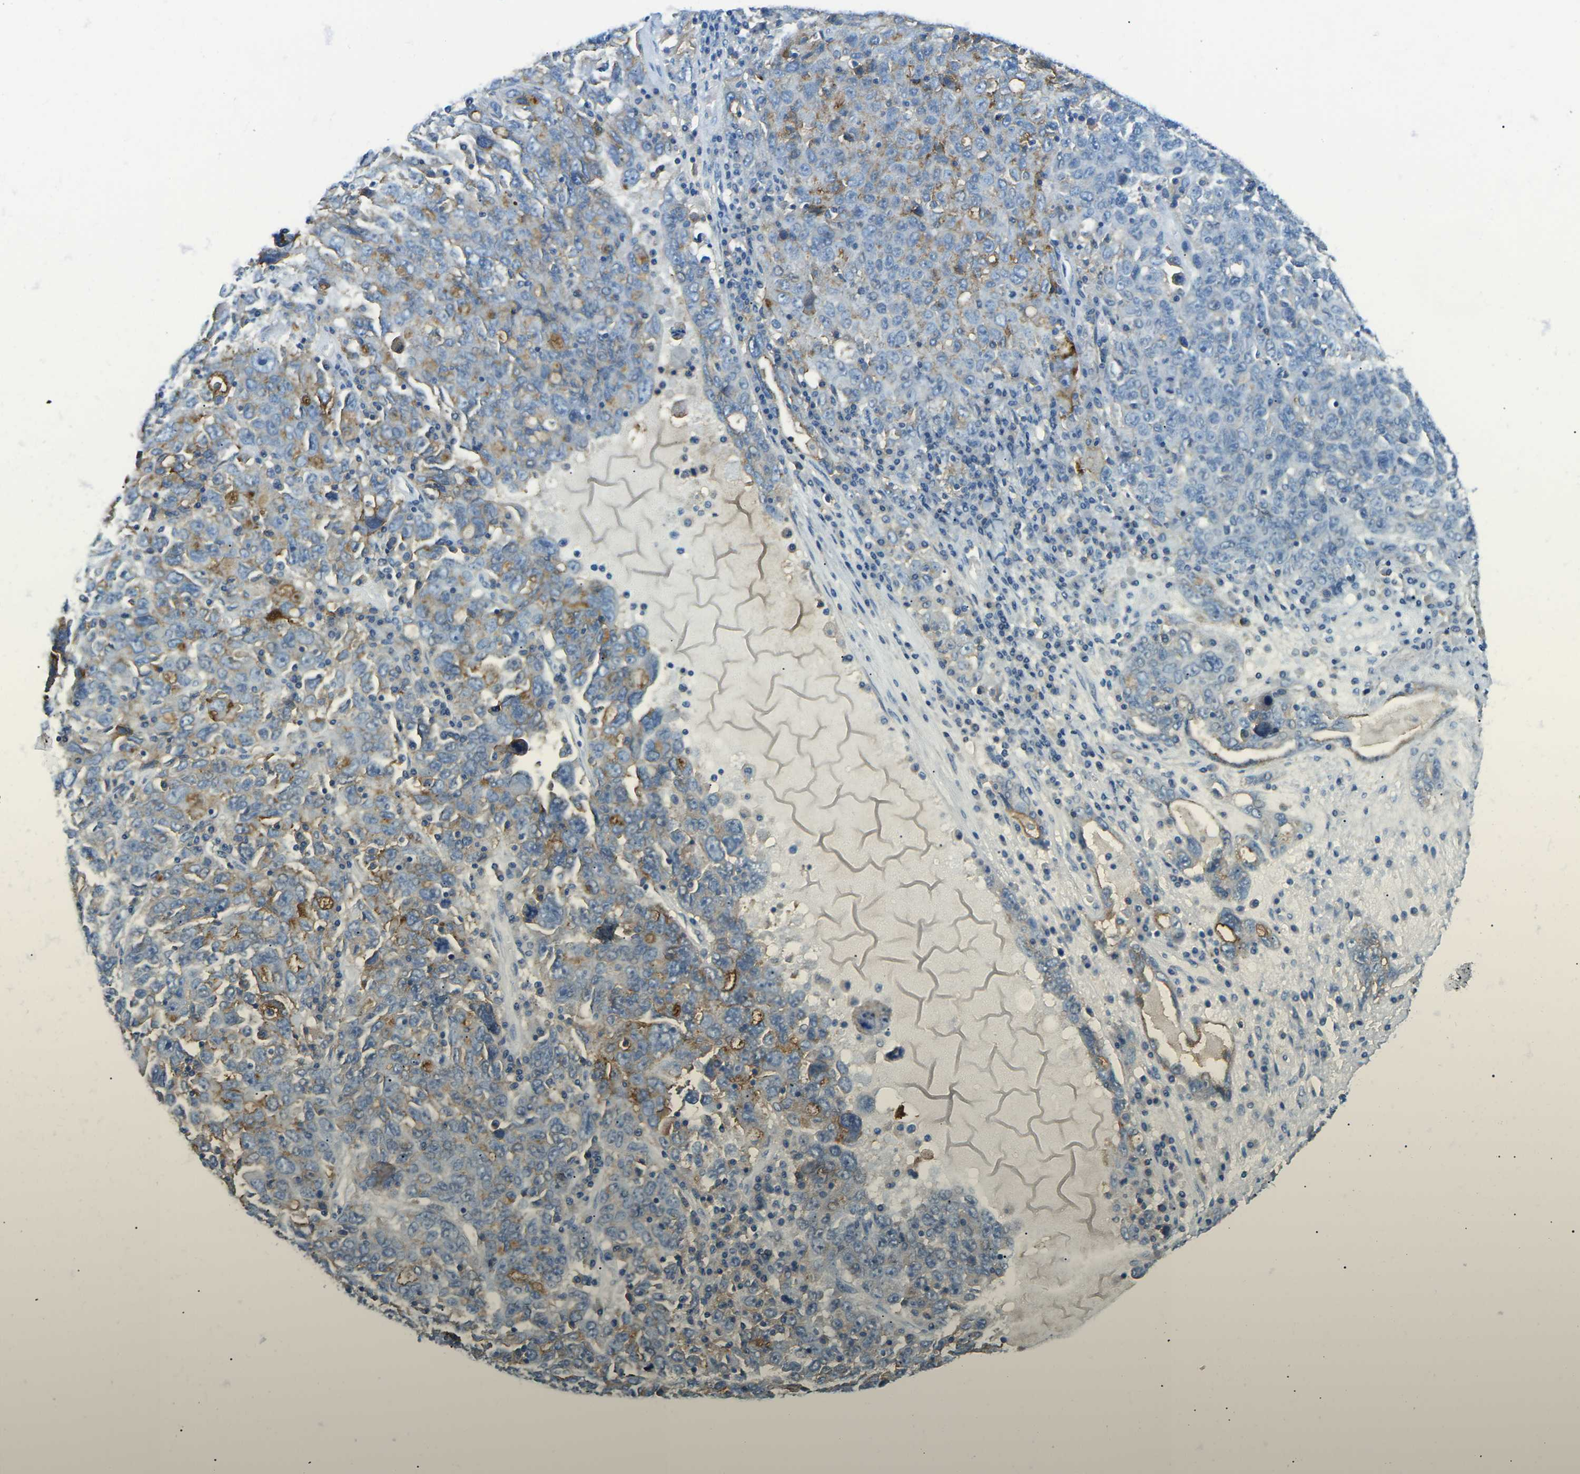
{"staining": {"intensity": "moderate", "quantity": "25%-75%", "location": "cytoplasmic/membranous"}, "tissue": "ovarian cancer", "cell_type": "Tumor cells", "image_type": "cancer", "snomed": [{"axis": "morphology", "description": "Carcinoma, endometroid"}, {"axis": "topography", "description": "Ovary"}], "caption": "Protein expression analysis of ovarian cancer exhibits moderate cytoplasmic/membranous expression in about 25%-75% of tumor cells.", "gene": "CD47", "patient": {"sex": "female", "age": 62}}